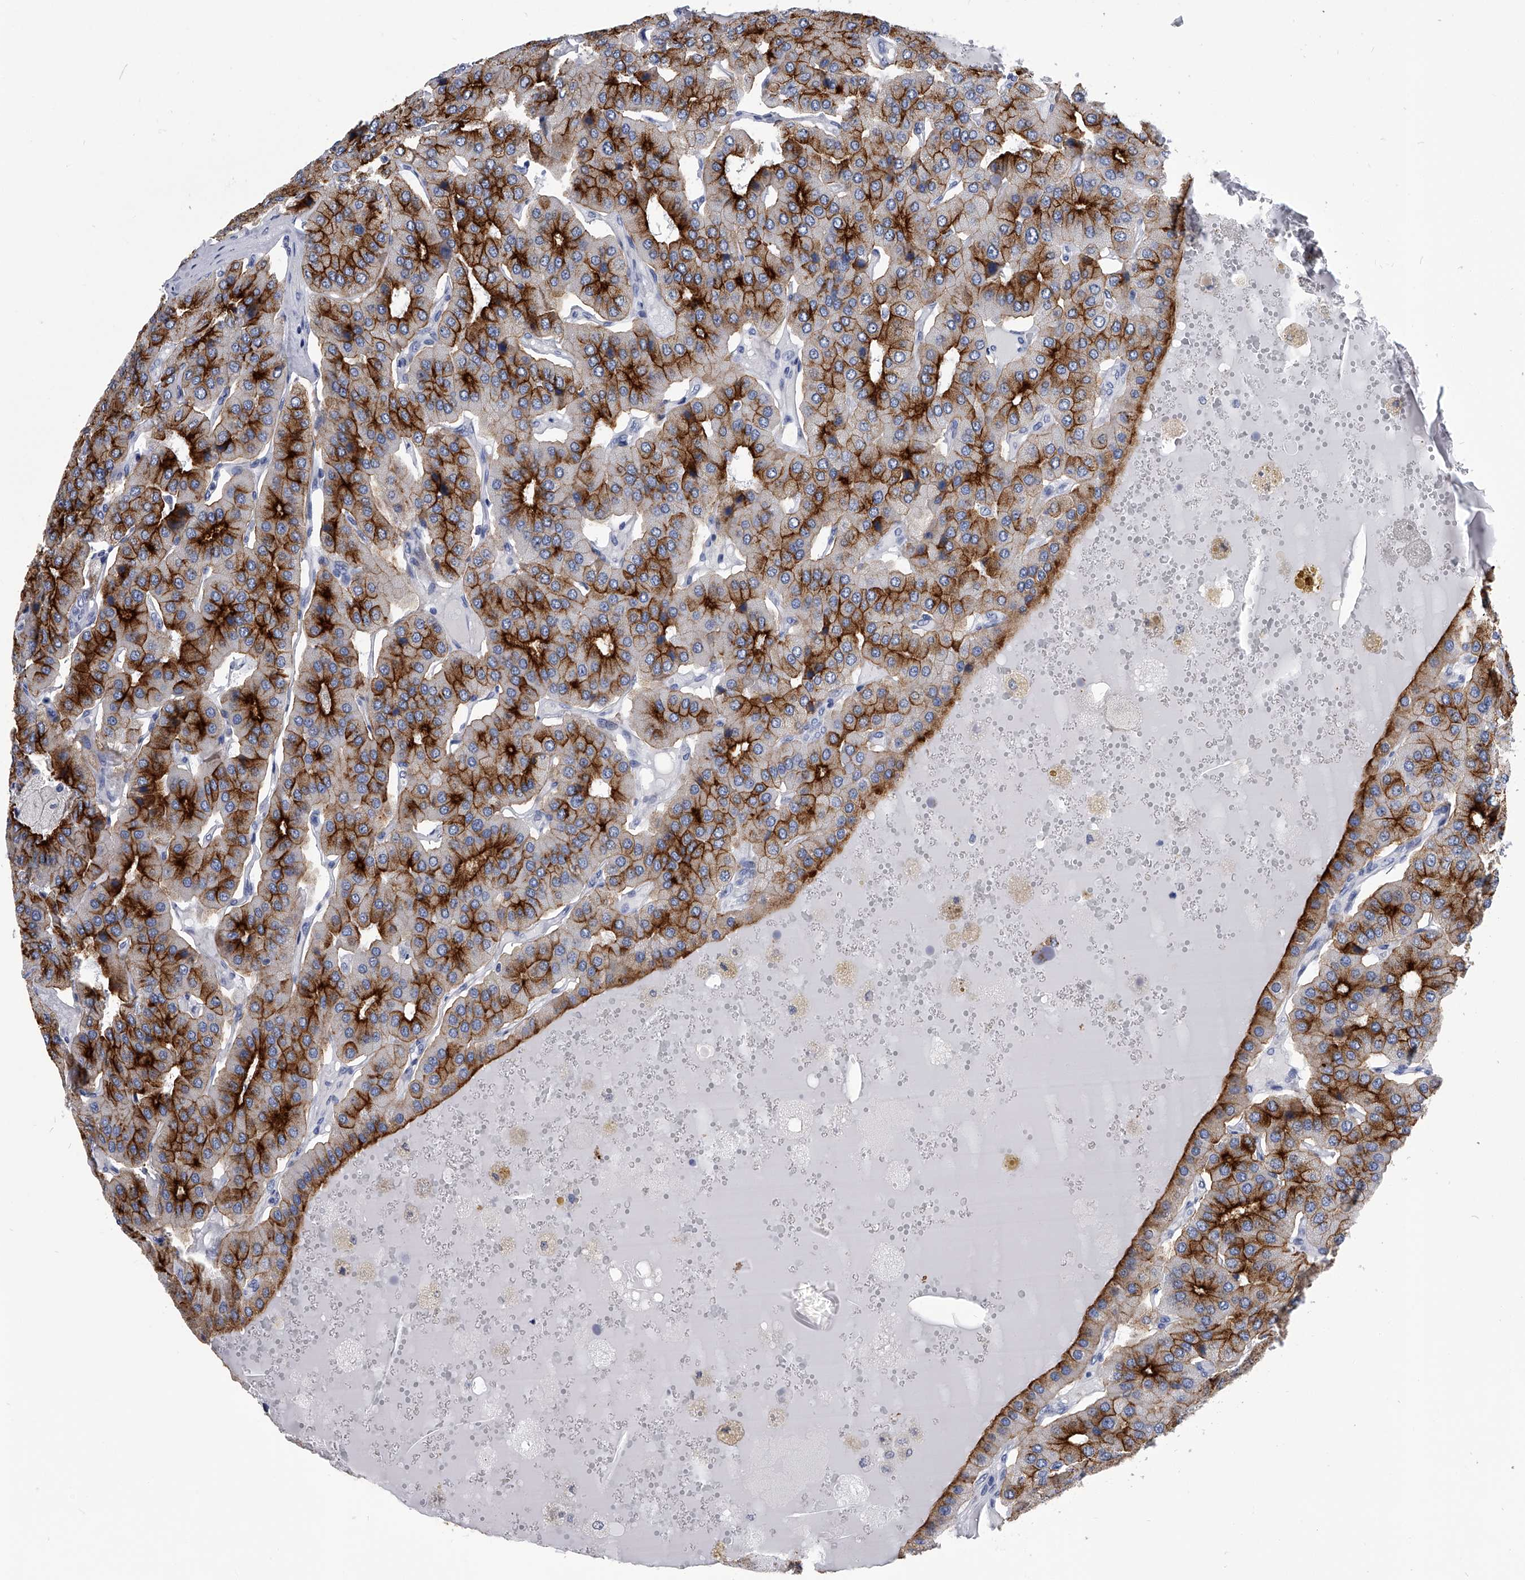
{"staining": {"intensity": "strong", "quantity": "25%-75%", "location": "cytoplasmic/membranous"}, "tissue": "parathyroid gland", "cell_type": "Glandular cells", "image_type": "normal", "snomed": [{"axis": "morphology", "description": "Normal tissue, NOS"}, {"axis": "morphology", "description": "Adenoma, NOS"}, {"axis": "topography", "description": "Parathyroid gland"}], "caption": "Strong cytoplasmic/membranous positivity for a protein is seen in approximately 25%-75% of glandular cells of normal parathyroid gland using immunohistochemistry.", "gene": "PDXK", "patient": {"sex": "female", "age": 86}}